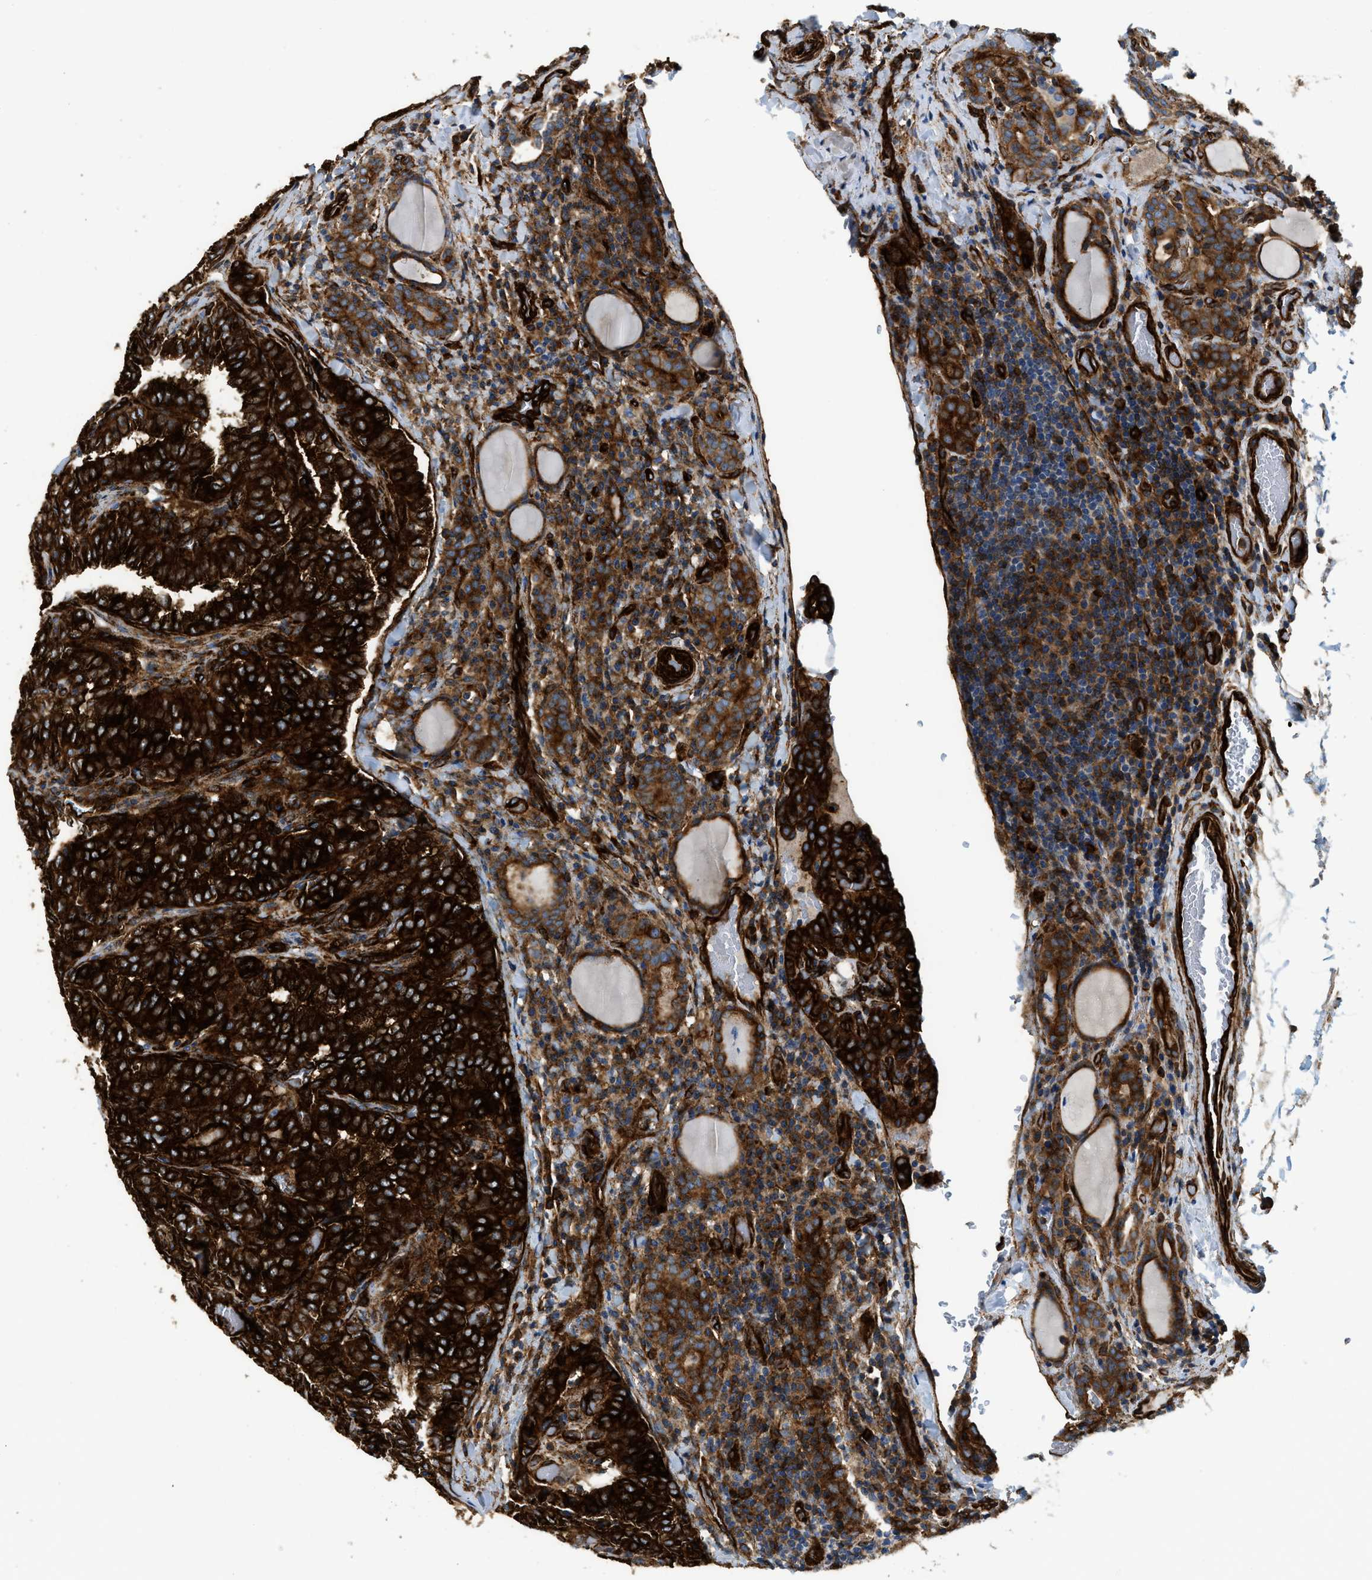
{"staining": {"intensity": "strong", "quantity": ">75%", "location": "cytoplasmic/membranous"}, "tissue": "thyroid cancer", "cell_type": "Tumor cells", "image_type": "cancer", "snomed": [{"axis": "morphology", "description": "Normal tissue, NOS"}, {"axis": "morphology", "description": "Papillary adenocarcinoma, NOS"}, {"axis": "topography", "description": "Thyroid gland"}], "caption": "Immunohistochemical staining of human papillary adenocarcinoma (thyroid) shows high levels of strong cytoplasmic/membranous protein expression in about >75% of tumor cells.", "gene": "HIP1", "patient": {"sex": "female", "age": 30}}